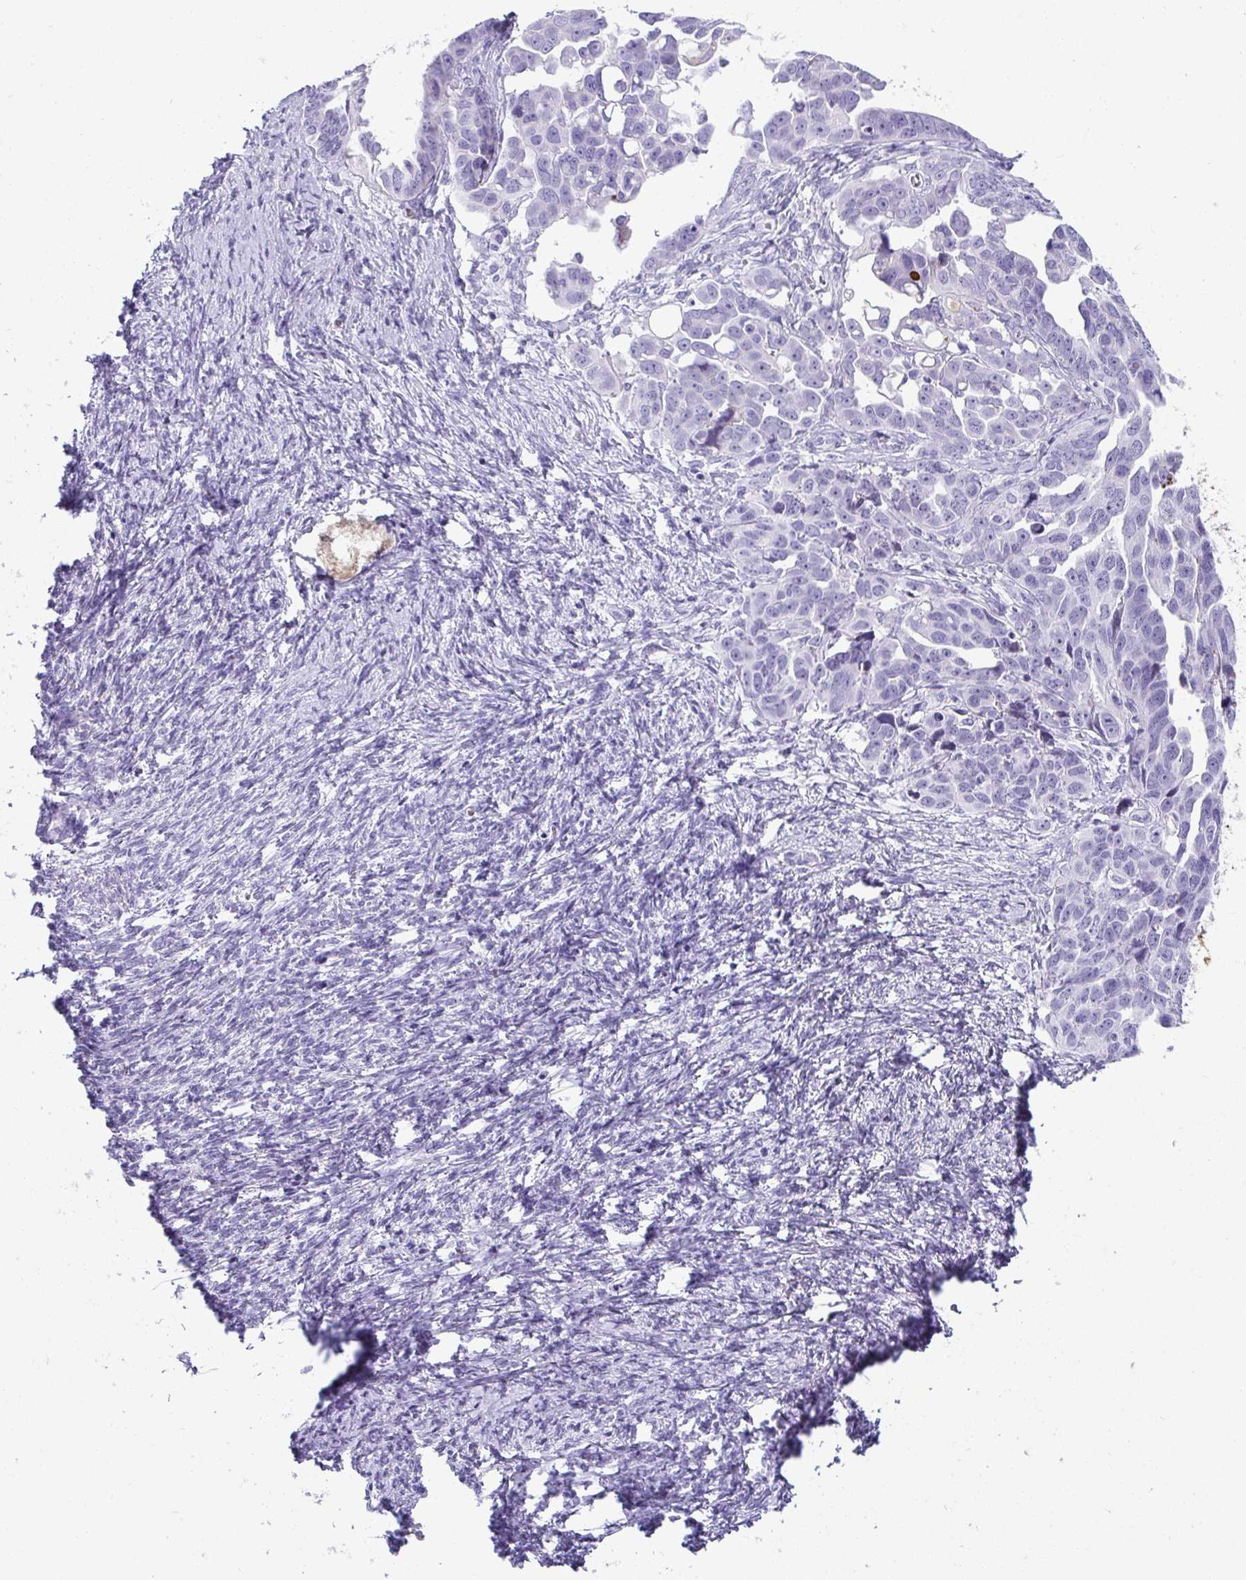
{"staining": {"intensity": "negative", "quantity": "none", "location": "none"}, "tissue": "ovarian cancer", "cell_type": "Tumor cells", "image_type": "cancer", "snomed": [{"axis": "morphology", "description": "Cystadenocarcinoma, serous, NOS"}, {"axis": "topography", "description": "Ovary"}], "caption": "A histopathology image of ovarian cancer (serous cystadenocarcinoma) stained for a protein shows no brown staining in tumor cells.", "gene": "ZSWIM3", "patient": {"sex": "female", "age": 59}}